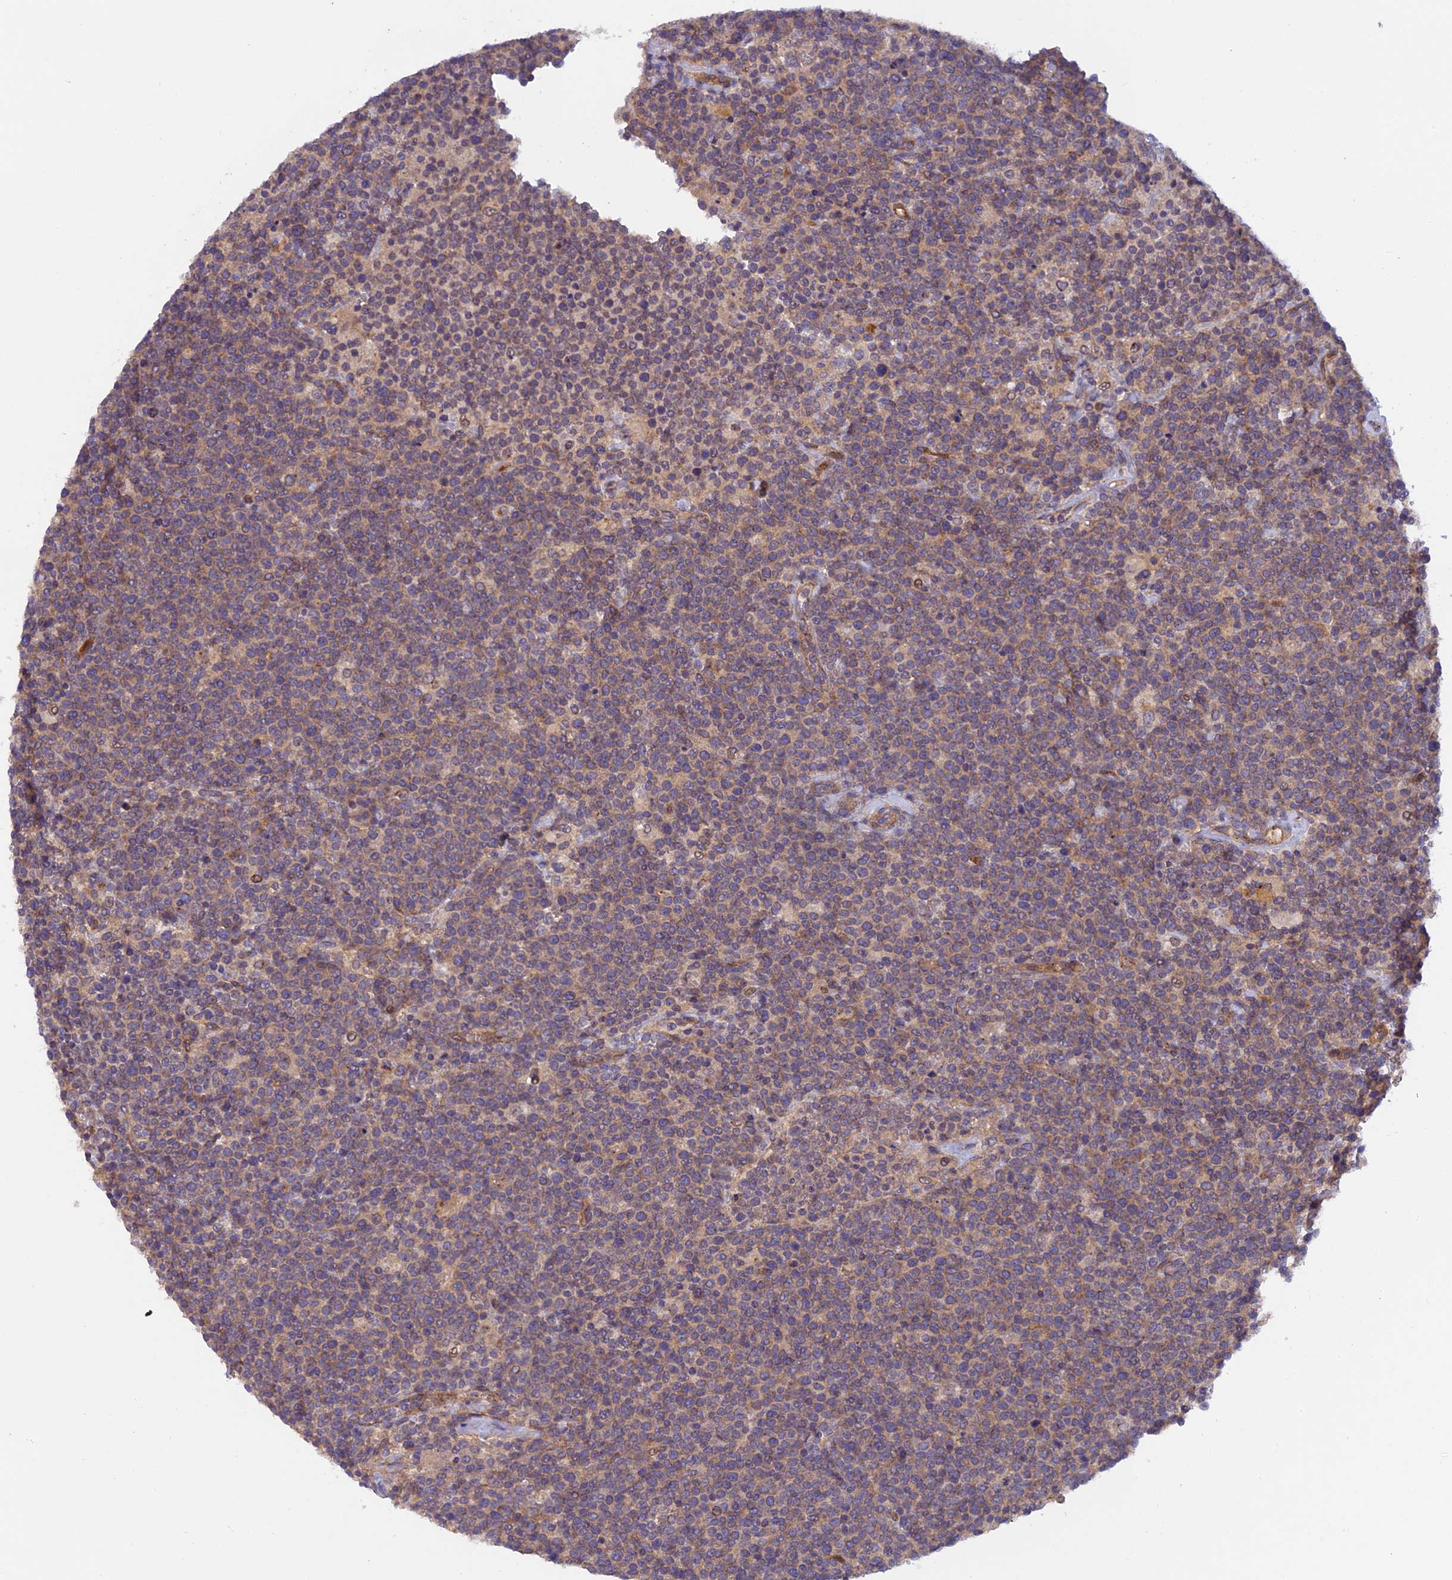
{"staining": {"intensity": "weak", "quantity": "25%-75%", "location": "cytoplasmic/membranous"}, "tissue": "lymphoma", "cell_type": "Tumor cells", "image_type": "cancer", "snomed": [{"axis": "morphology", "description": "Malignant lymphoma, non-Hodgkin's type, High grade"}, {"axis": "topography", "description": "Lymph node"}], "caption": "About 25%-75% of tumor cells in lymphoma display weak cytoplasmic/membranous protein expression as visualized by brown immunohistochemical staining.", "gene": "ADAMTS15", "patient": {"sex": "male", "age": 61}}